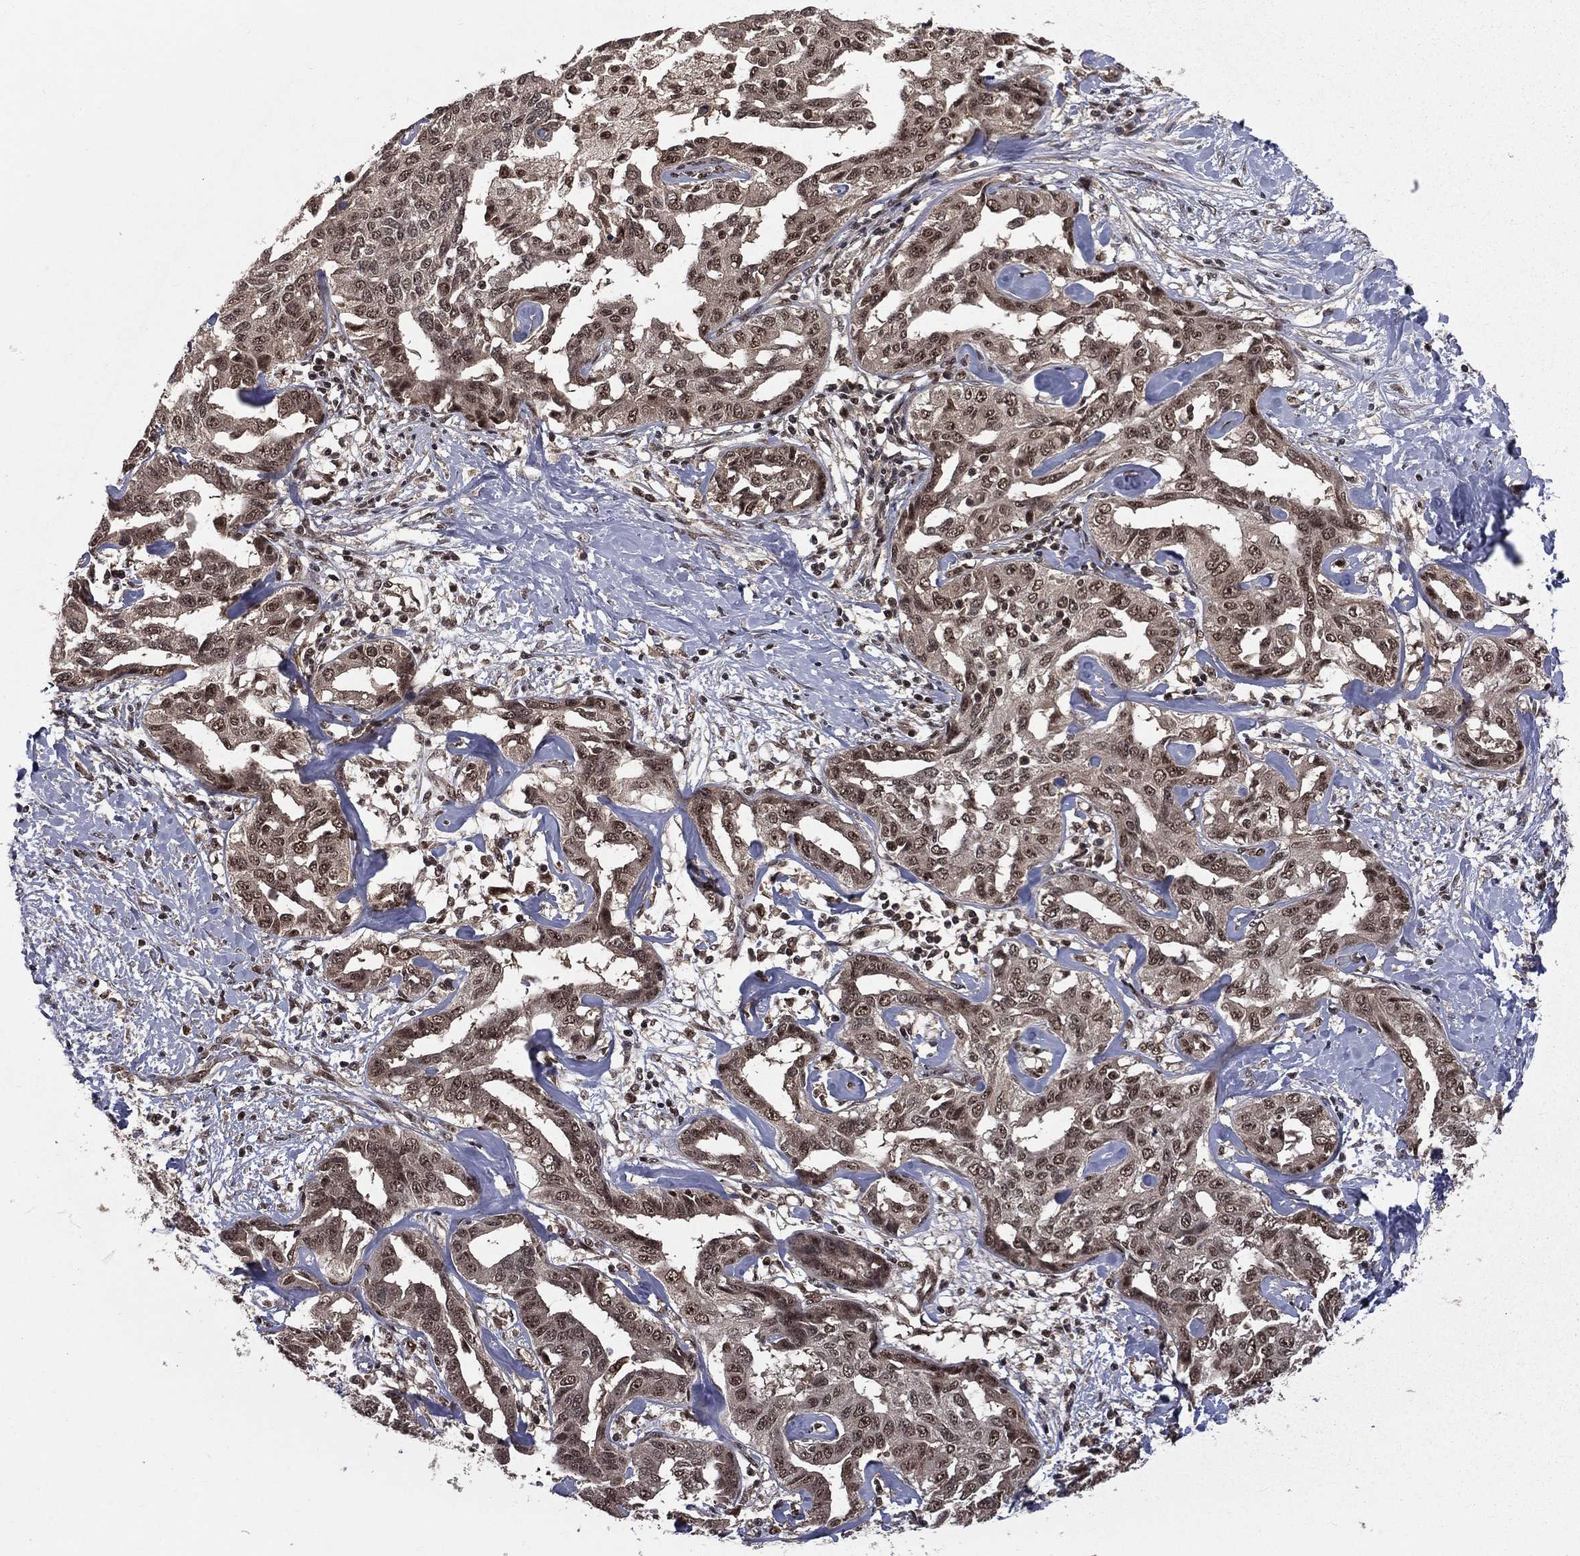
{"staining": {"intensity": "moderate", "quantity": "25%-75%", "location": "nuclear"}, "tissue": "liver cancer", "cell_type": "Tumor cells", "image_type": "cancer", "snomed": [{"axis": "morphology", "description": "Cholangiocarcinoma"}, {"axis": "topography", "description": "Liver"}], "caption": "Immunohistochemistry (DAB (3,3'-diaminobenzidine)) staining of liver cancer (cholangiocarcinoma) reveals moderate nuclear protein positivity in about 25%-75% of tumor cells.", "gene": "JMJD6", "patient": {"sex": "male", "age": 59}}